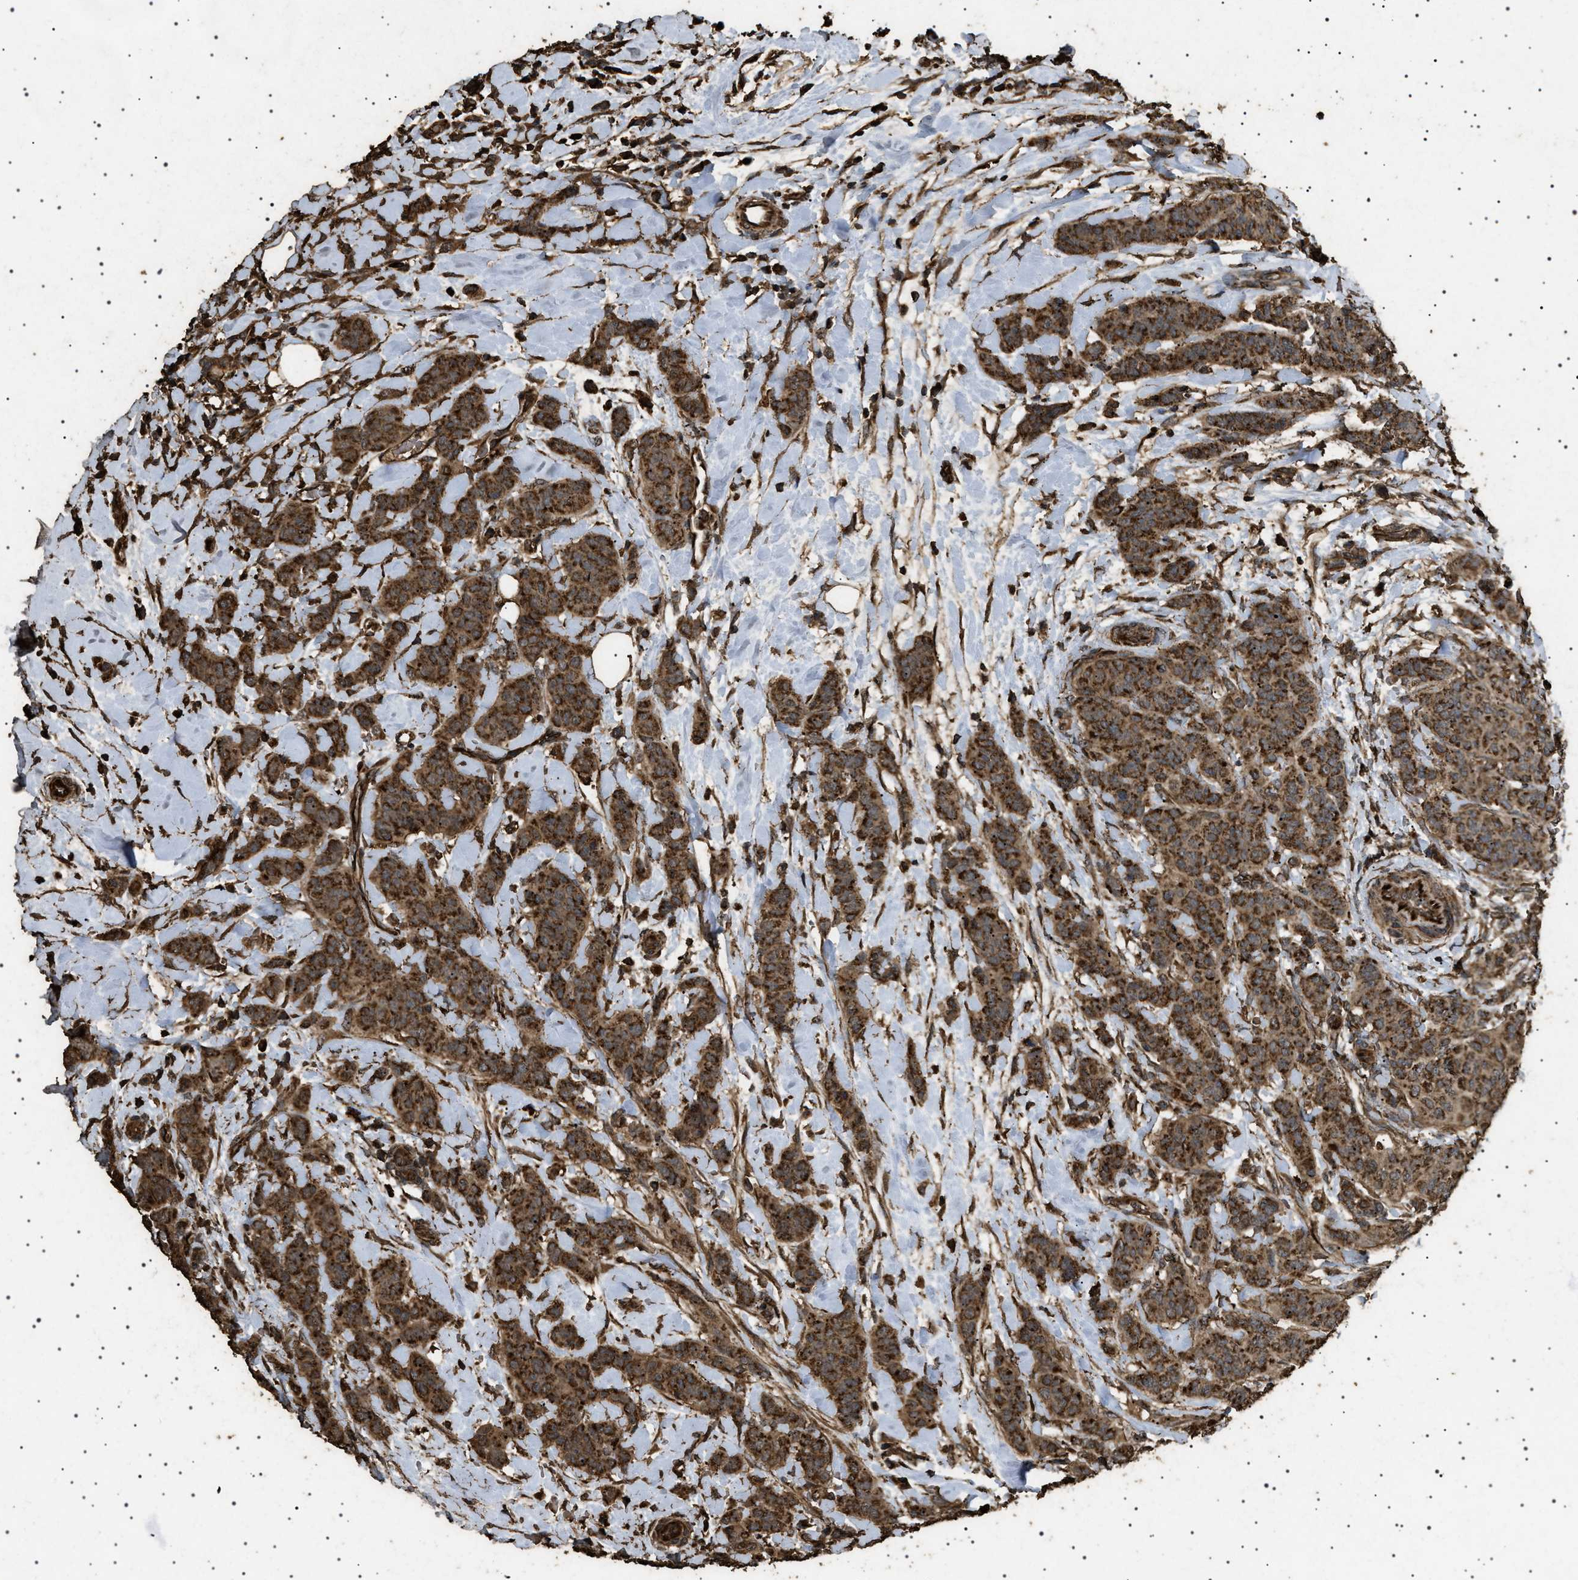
{"staining": {"intensity": "strong", "quantity": ">75%", "location": "cytoplasmic/membranous"}, "tissue": "breast cancer", "cell_type": "Tumor cells", "image_type": "cancer", "snomed": [{"axis": "morphology", "description": "Normal tissue, NOS"}, {"axis": "morphology", "description": "Duct carcinoma"}, {"axis": "topography", "description": "Breast"}], "caption": "Infiltrating ductal carcinoma (breast) stained with a brown dye reveals strong cytoplasmic/membranous positive staining in approximately >75% of tumor cells.", "gene": "CYRIA", "patient": {"sex": "female", "age": 40}}